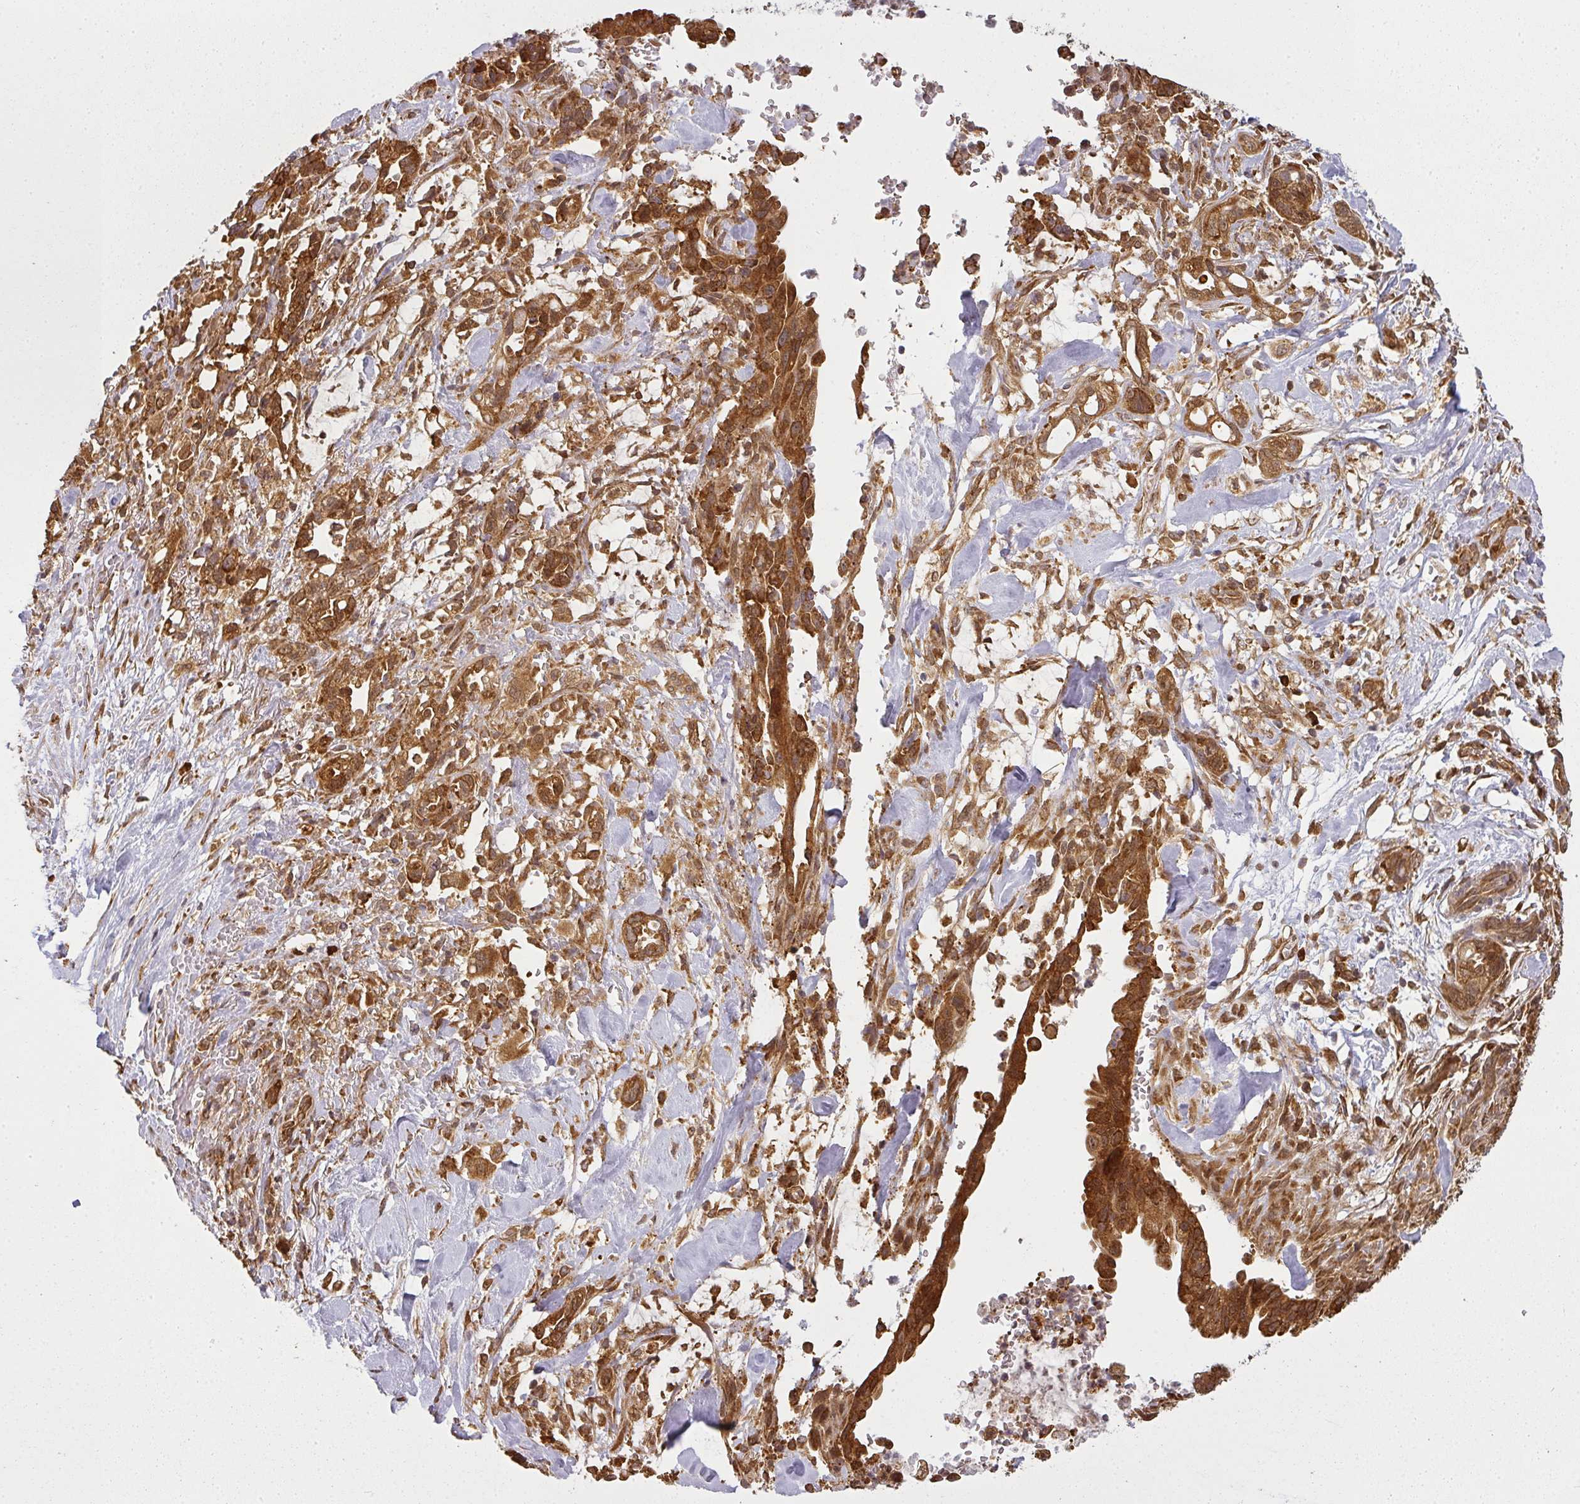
{"staining": {"intensity": "strong", "quantity": ">75%", "location": "cytoplasmic/membranous,nuclear"}, "tissue": "pancreatic cancer", "cell_type": "Tumor cells", "image_type": "cancer", "snomed": [{"axis": "morphology", "description": "Adenocarcinoma, NOS"}, {"axis": "topography", "description": "Pancreas"}], "caption": "Immunohistochemical staining of human pancreatic cancer (adenocarcinoma) demonstrates strong cytoplasmic/membranous and nuclear protein staining in approximately >75% of tumor cells.", "gene": "PPP6R3", "patient": {"sex": "male", "age": 44}}